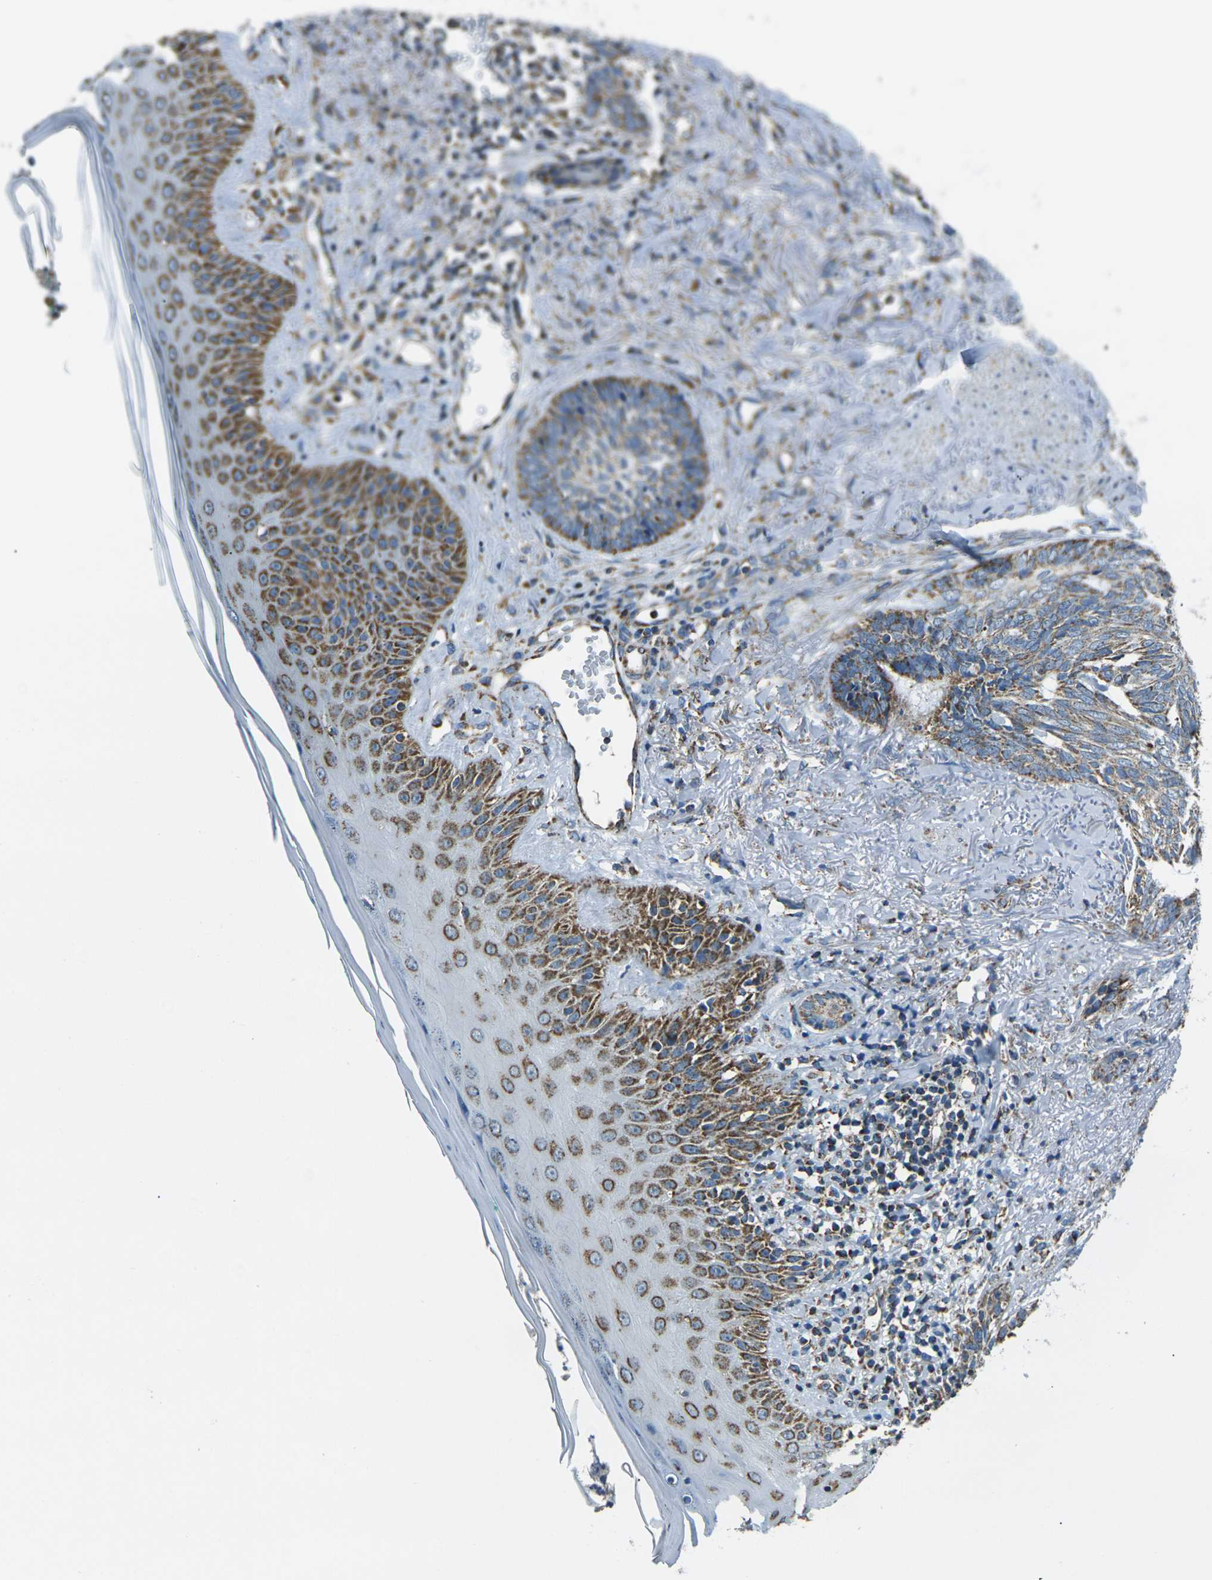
{"staining": {"intensity": "moderate", "quantity": ">75%", "location": "cytoplasmic/membranous"}, "tissue": "skin cancer", "cell_type": "Tumor cells", "image_type": "cancer", "snomed": [{"axis": "morphology", "description": "Basal cell carcinoma"}, {"axis": "topography", "description": "Skin"}], "caption": "Human skin cancer stained with a protein marker demonstrates moderate staining in tumor cells.", "gene": "IRF3", "patient": {"sex": "male", "age": 43}}